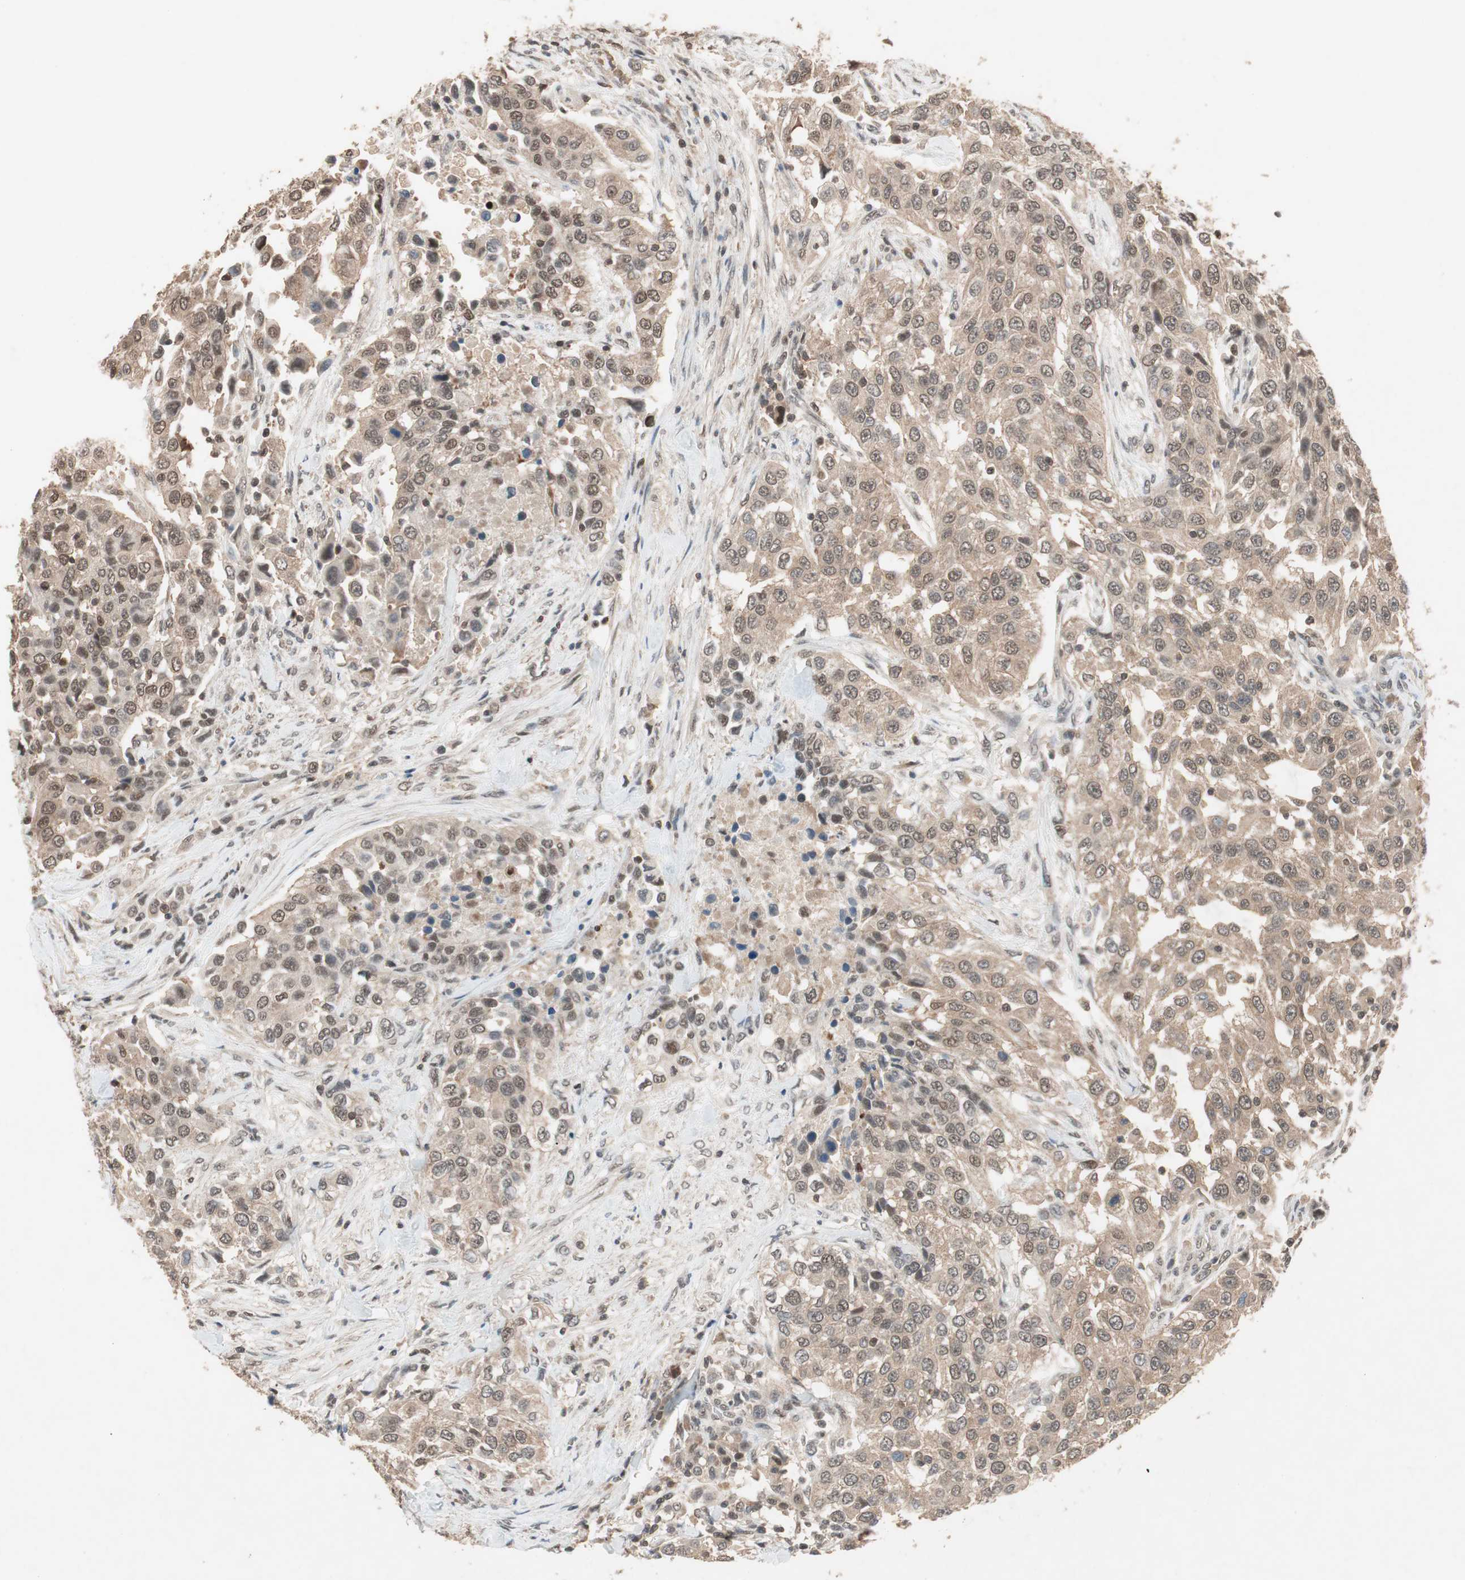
{"staining": {"intensity": "moderate", "quantity": ">75%", "location": "cytoplasmic/membranous,nuclear"}, "tissue": "urothelial cancer", "cell_type": "Tumor cells", "image_type": "cancer", "snomed": [{"axis": "morphology", "description": "Urothelial carcinoma, High grade"}, {"axis": "topography", "description": "Urinary bladder"}], "caption": "IHC image of urothelial carcinoma (high-grade) stained for a protein (brown), which displays medium levels of moderate cytoplasmic/membranous and nuclear expression in approximately >75% of tumor cells.", "gene": "GART", "patient": {"sex": "female", "age": 80}}